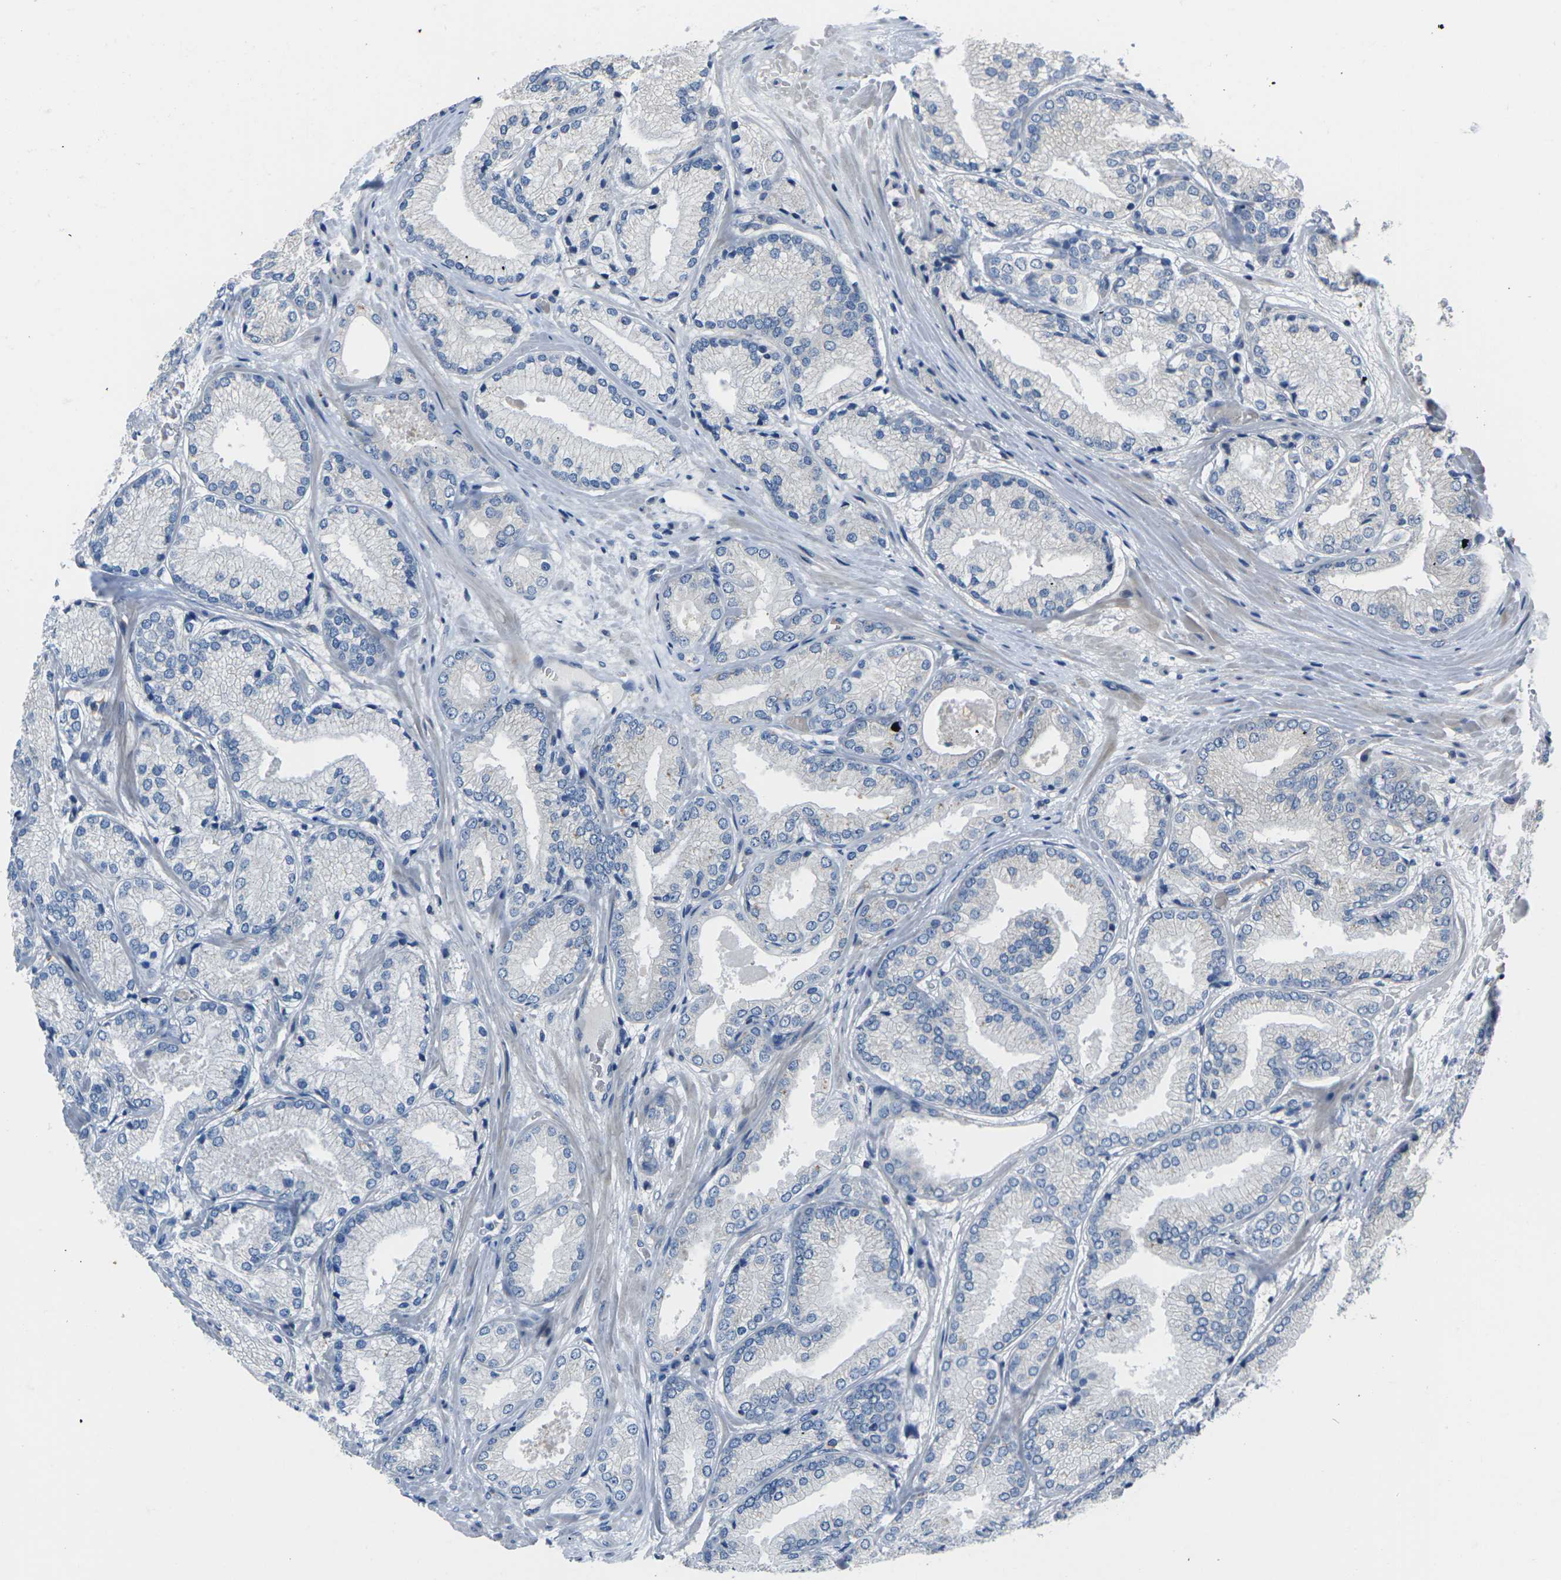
{"staining": {"intensity": "negative", "quantity": "none", "location": "none"}, "tissue": "prostate cancer", "cell_type": "Tumor cells", "image_type": "cancer", "snomed": [{"axis": "morphology", "description": "Adenocarcinoma, High grade"}, {"axis": "topography", "description": "Prostate"}], "caption": "Human high-grade adenocarcinoma (prostate) stained for a protein using IHC exhibits no positivity in tumor cells.", "gene": "EDNRA", "patient": {"sex": "male", "age": 59}}